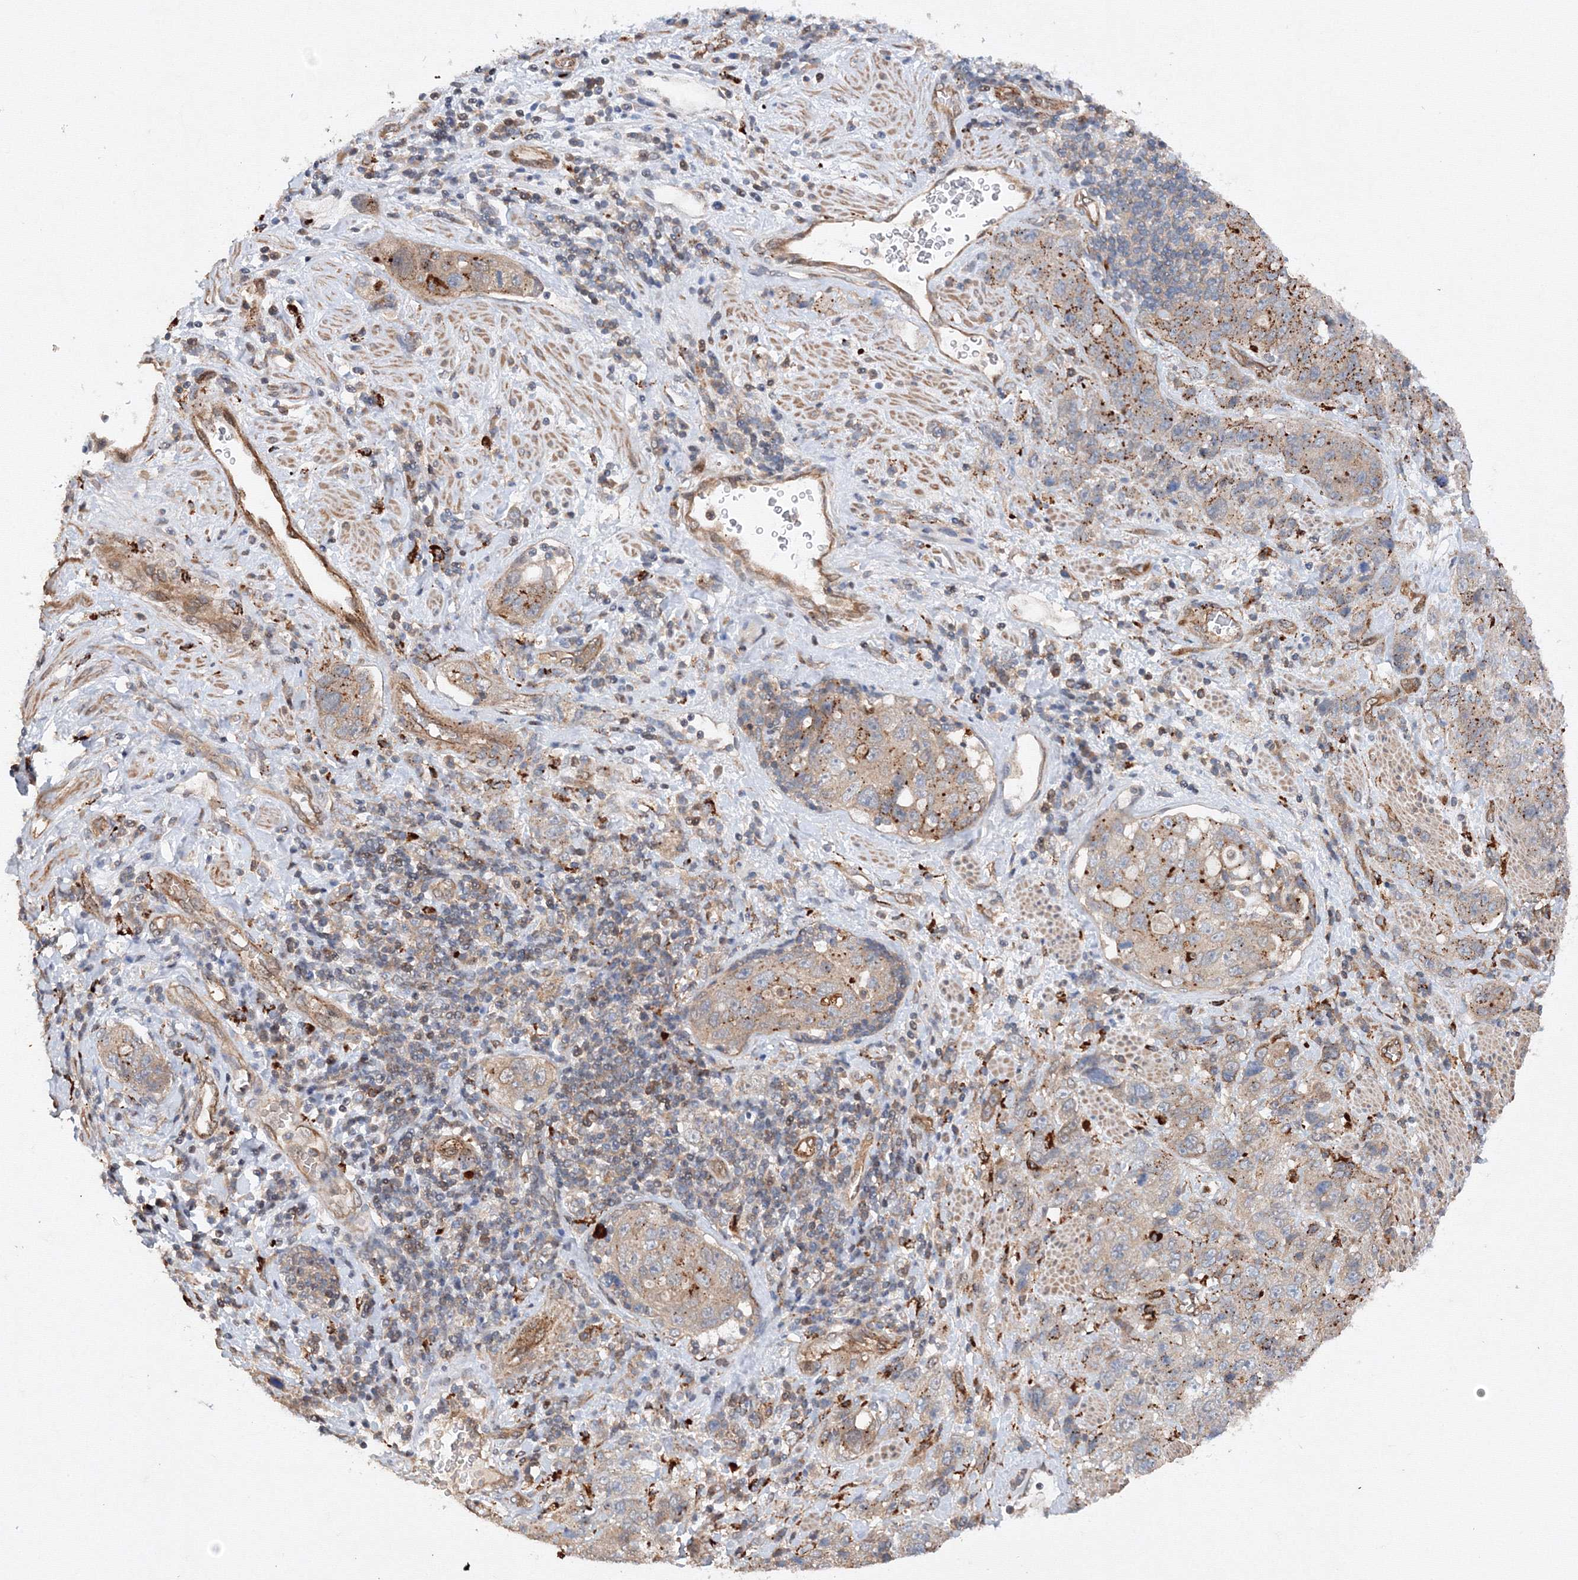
{"staining": {"intensity": "moderate", "quantity": "25%-75%", "location": "cytoplasmic/membranous"}, "tissue": "stomach cancer", "cell_type": "Tumor cells", "image_type": "cancer", "snomed": [{"axis": "morphology", "description": "Adenocarcinoma, NOS"}, {"axis": "topography", "description": "Stomach"}], "caption": "Brown immunohistochemical staining in stomach adenocarcinoma demonstrates moderate cytoplasmic/membranous staining in approximately 25%-75% of tumor cells.", "gene": "DCTD", "patient": {"sex": "male", "age": 48}}